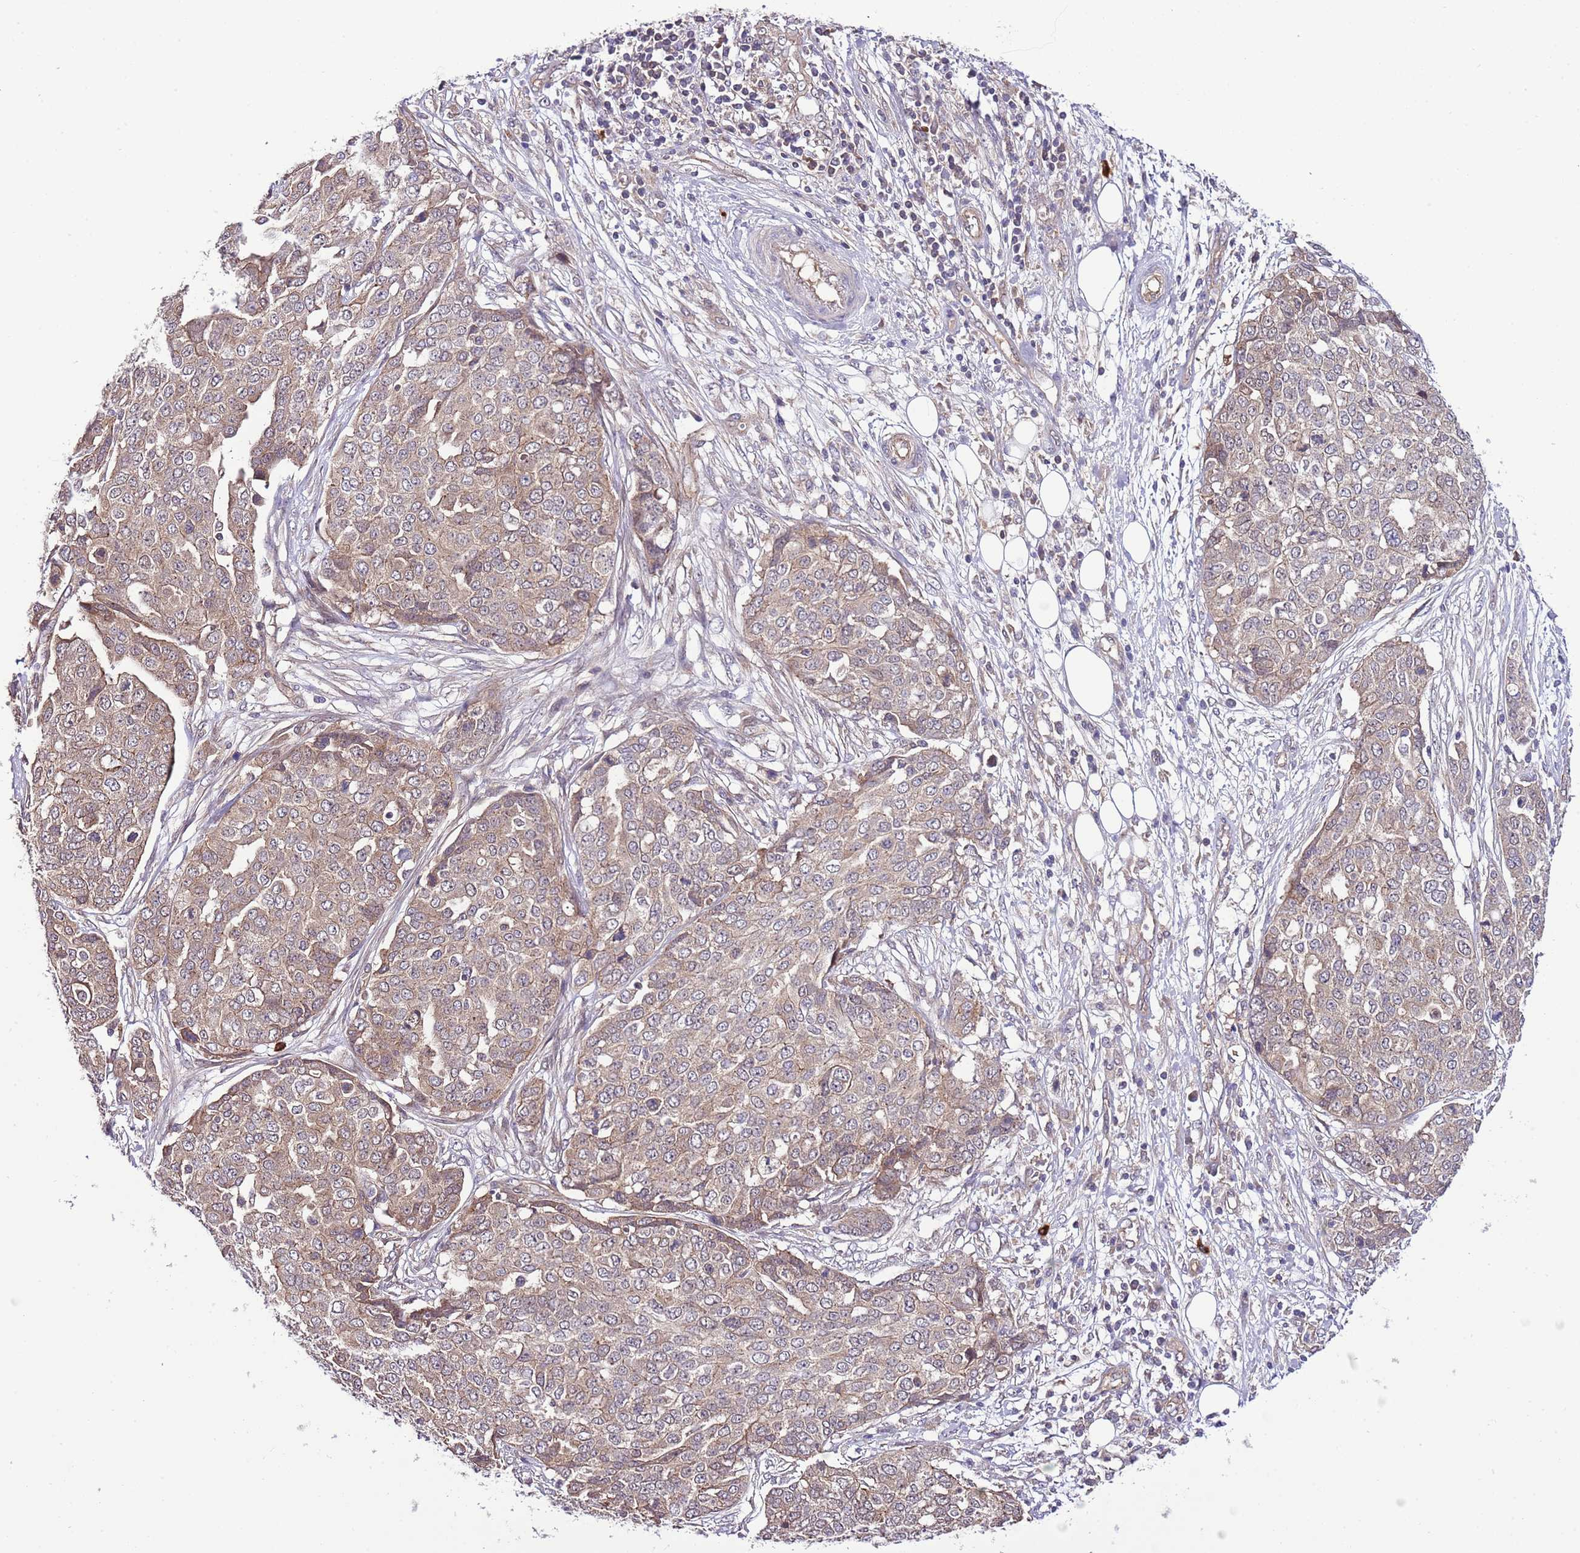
{"staining": {"intensity": "weak", "quantity": ">75%", "location": "cytoplasmic/membranous"}, "tissue": "ovarian cancer", "cell_type": "Tumor cells", "image_type": "cancer", "snomed": [{"axis": "morphology", "description": "Cystadenocarcinoma, serous, NOS"}, {"axis": "topography", "description": "Soft tissue"}, {"axis": "topography", "description": "Ovary"}], "caption": "Ovarian cancer (serous cystadenocarcinoma) stained with a protein marker demonstrates weak staining in tumor cells.", "gene": "DONSON", "patient": {"sex": "female", "age": 57}}